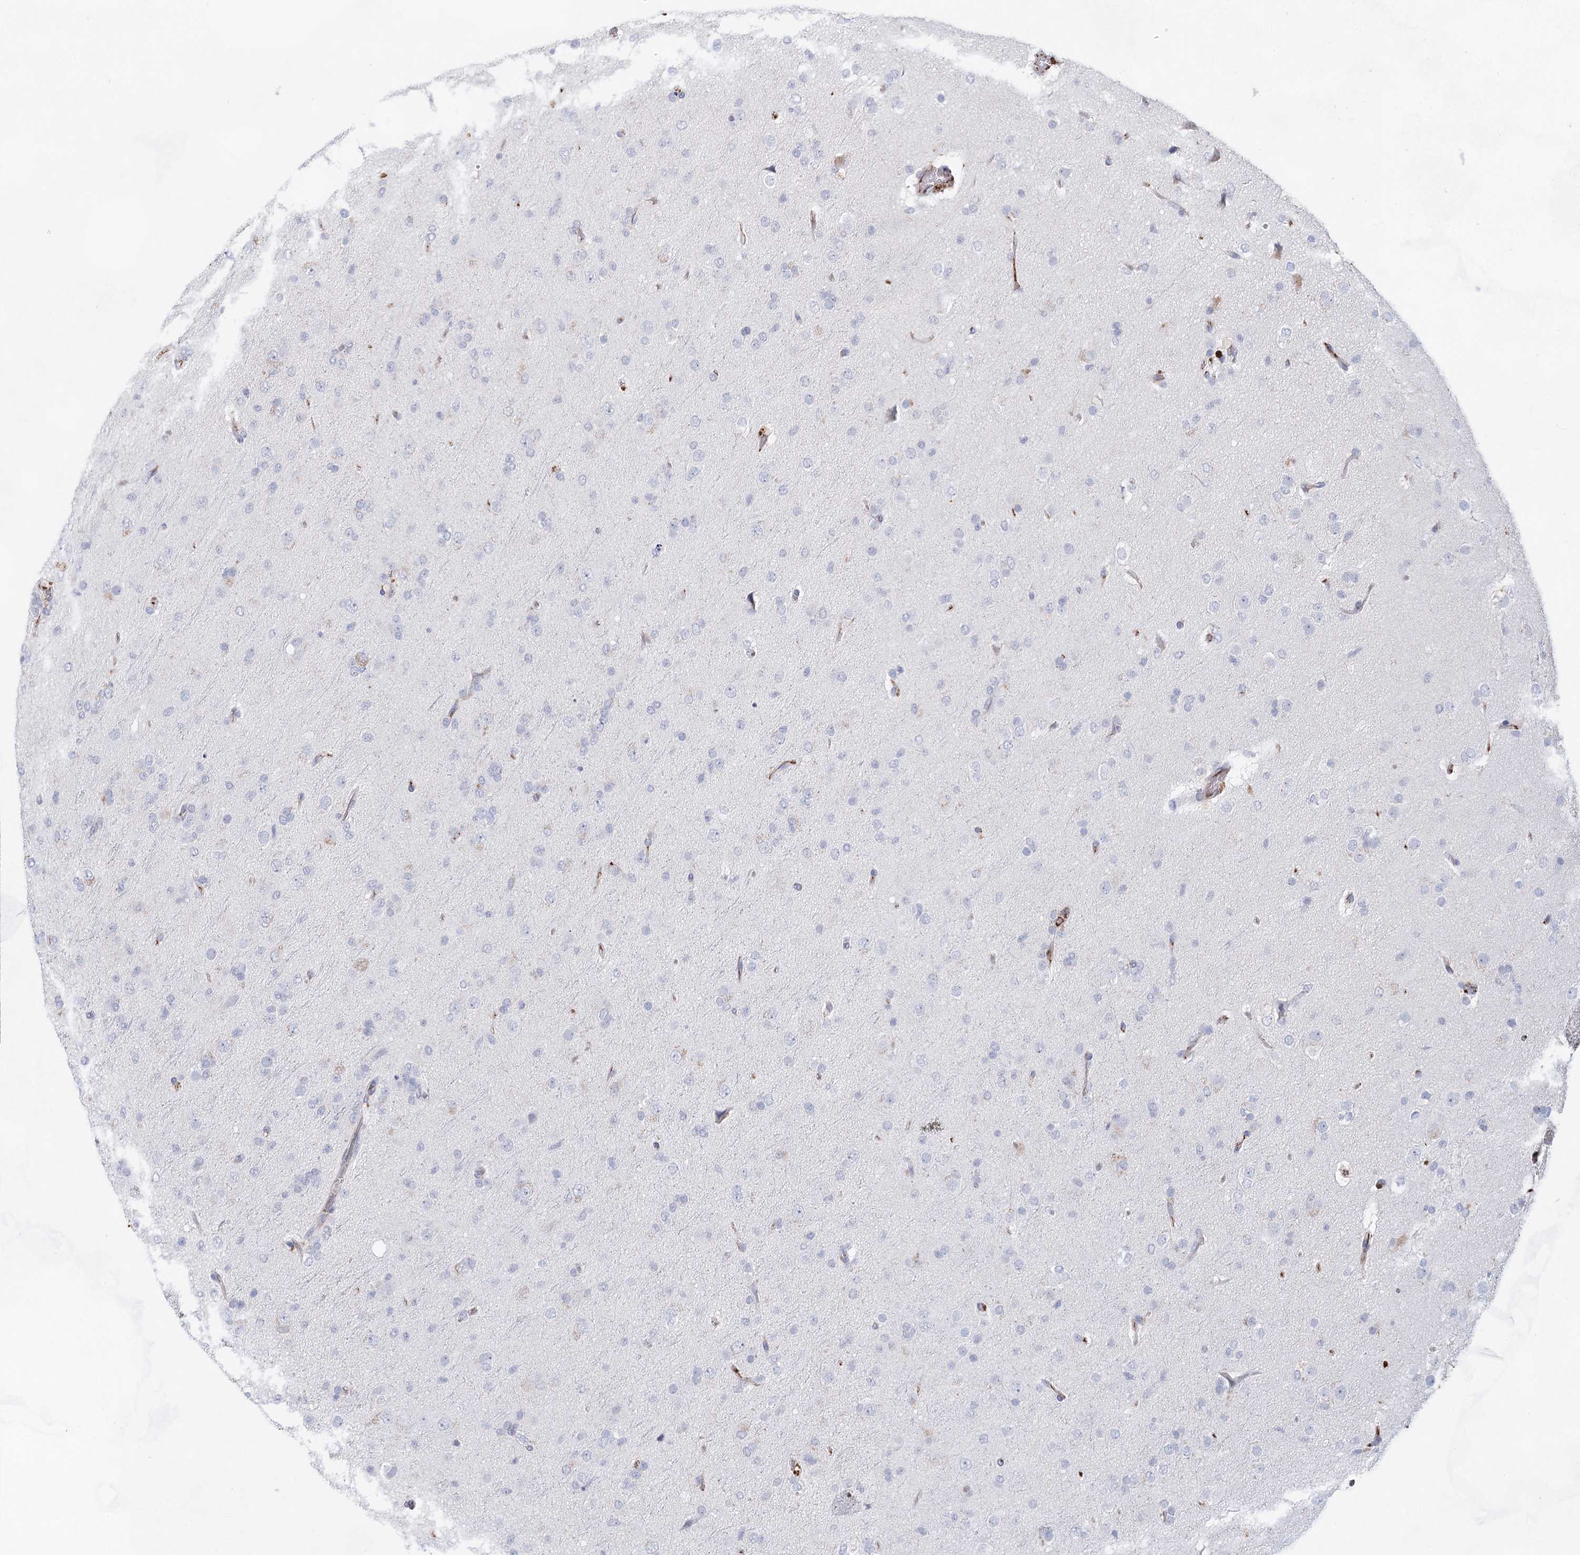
{"staining": {"intensity": "negative", "quantity": "none", "location": "none"}, "tissue": "glioma", "cell_type": "Tumor cells", "image_type": "cancer", "snomed": [{"axis": "morphology", "description": "Glioma, malignant, Low grade"}, {"axis": "topography", "description": "Brain"}], "caption": "An image of glioma stained for a protein reveals no brown staining in tumor cells. Nuclei are stained in blue.", "gene": "TASOR2", "patient": {"sex": "male", "age": 65}}